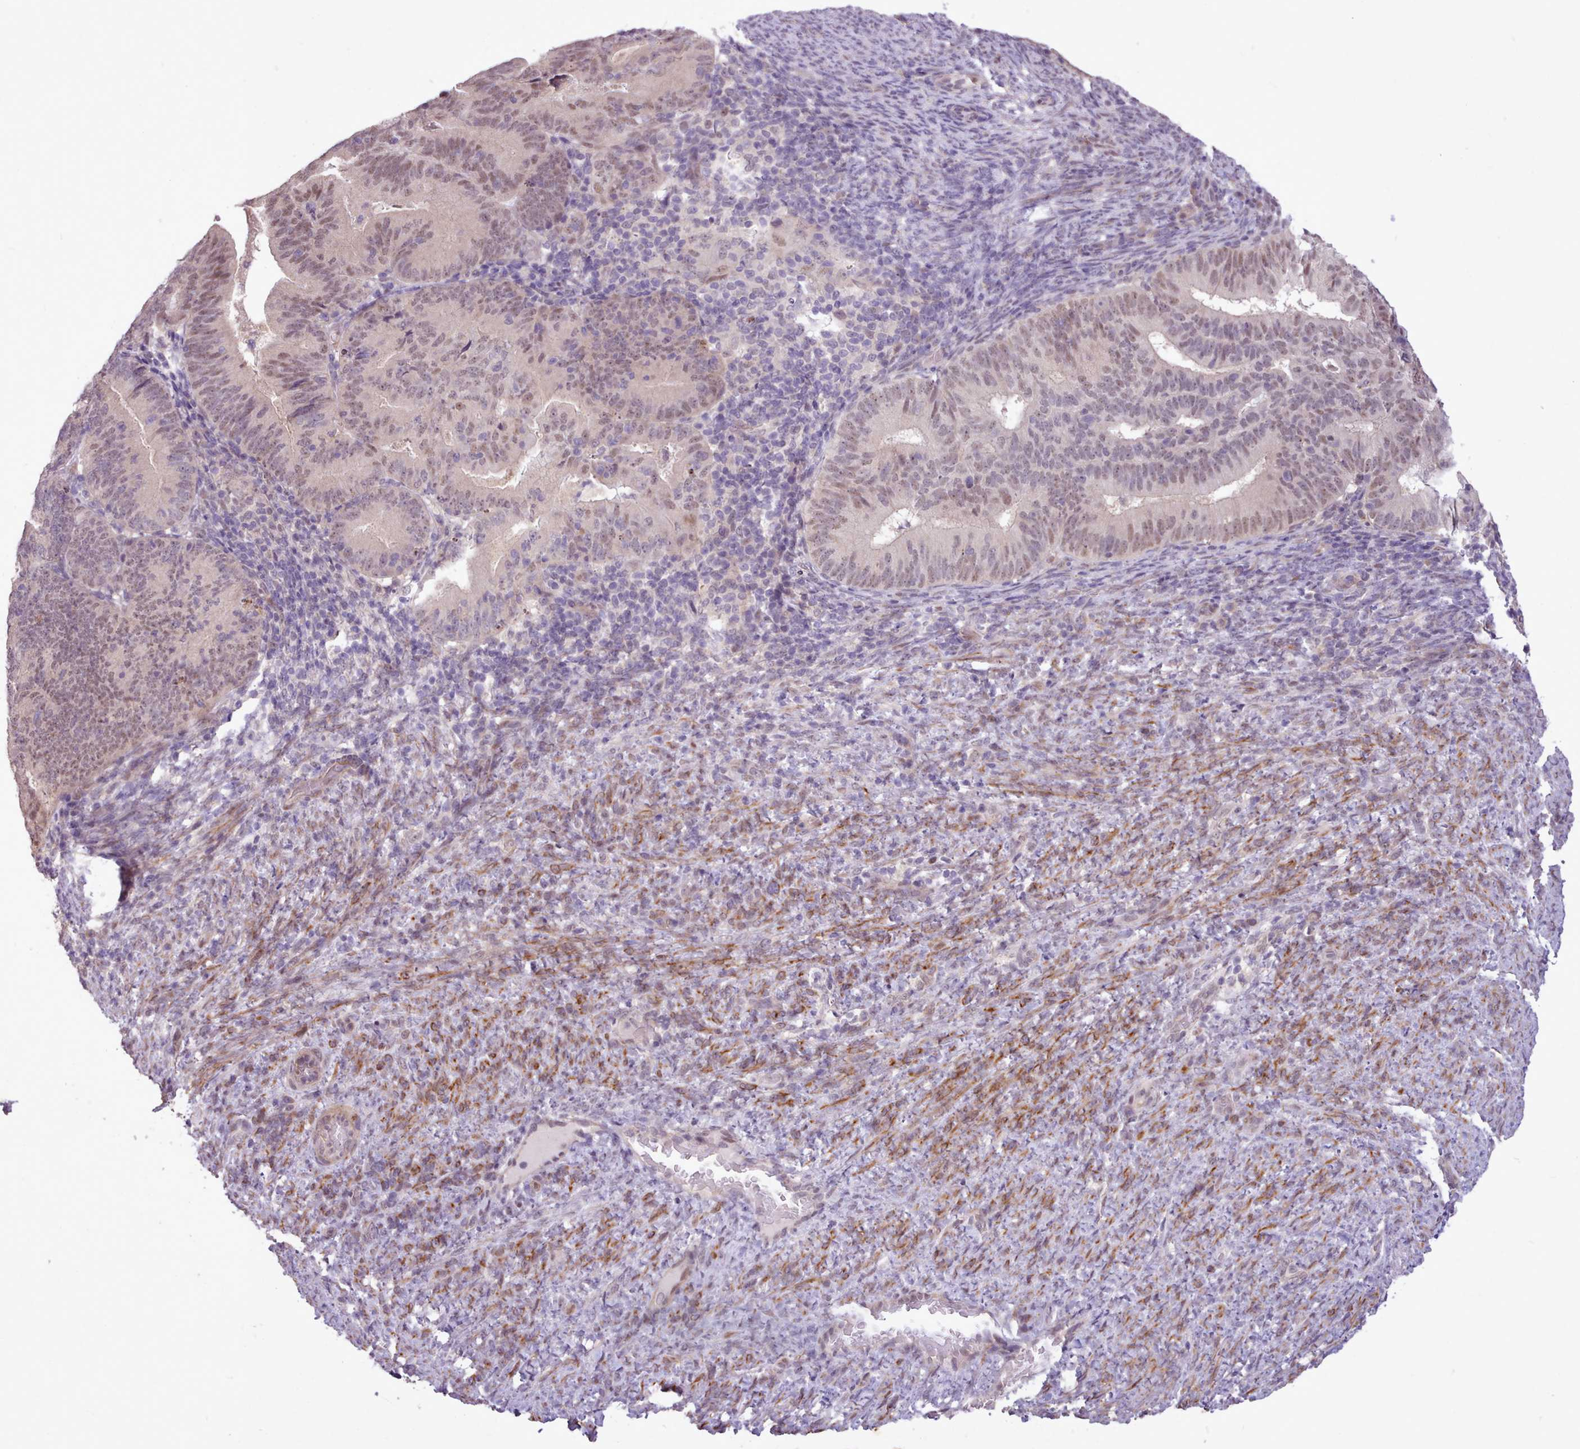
{"staining": {"intensity": "moderate", "quantity": "25%-75%", "location": "nuclear"}, "tissue": "endometrial cancer", "cell_type": "Tumor cells", "image_type": "cancer", "snomed": [{"axis": "morphology", "description": "Adenocarcinoma, NOS"}, {"axis": "topography", "description": "Endometrium"}], "caption": "An IHC micrograph of tumor tissue is shown. Protein staining in brown labels moderate nuclear positivity in endometrial cancer (adenocarcinoma) within tumor cells. The protein of interest is shown in brown color, while the nuclei are stained blue.", "gene": "ZNF607", "patient": {"sex": "female", "age": 70}}